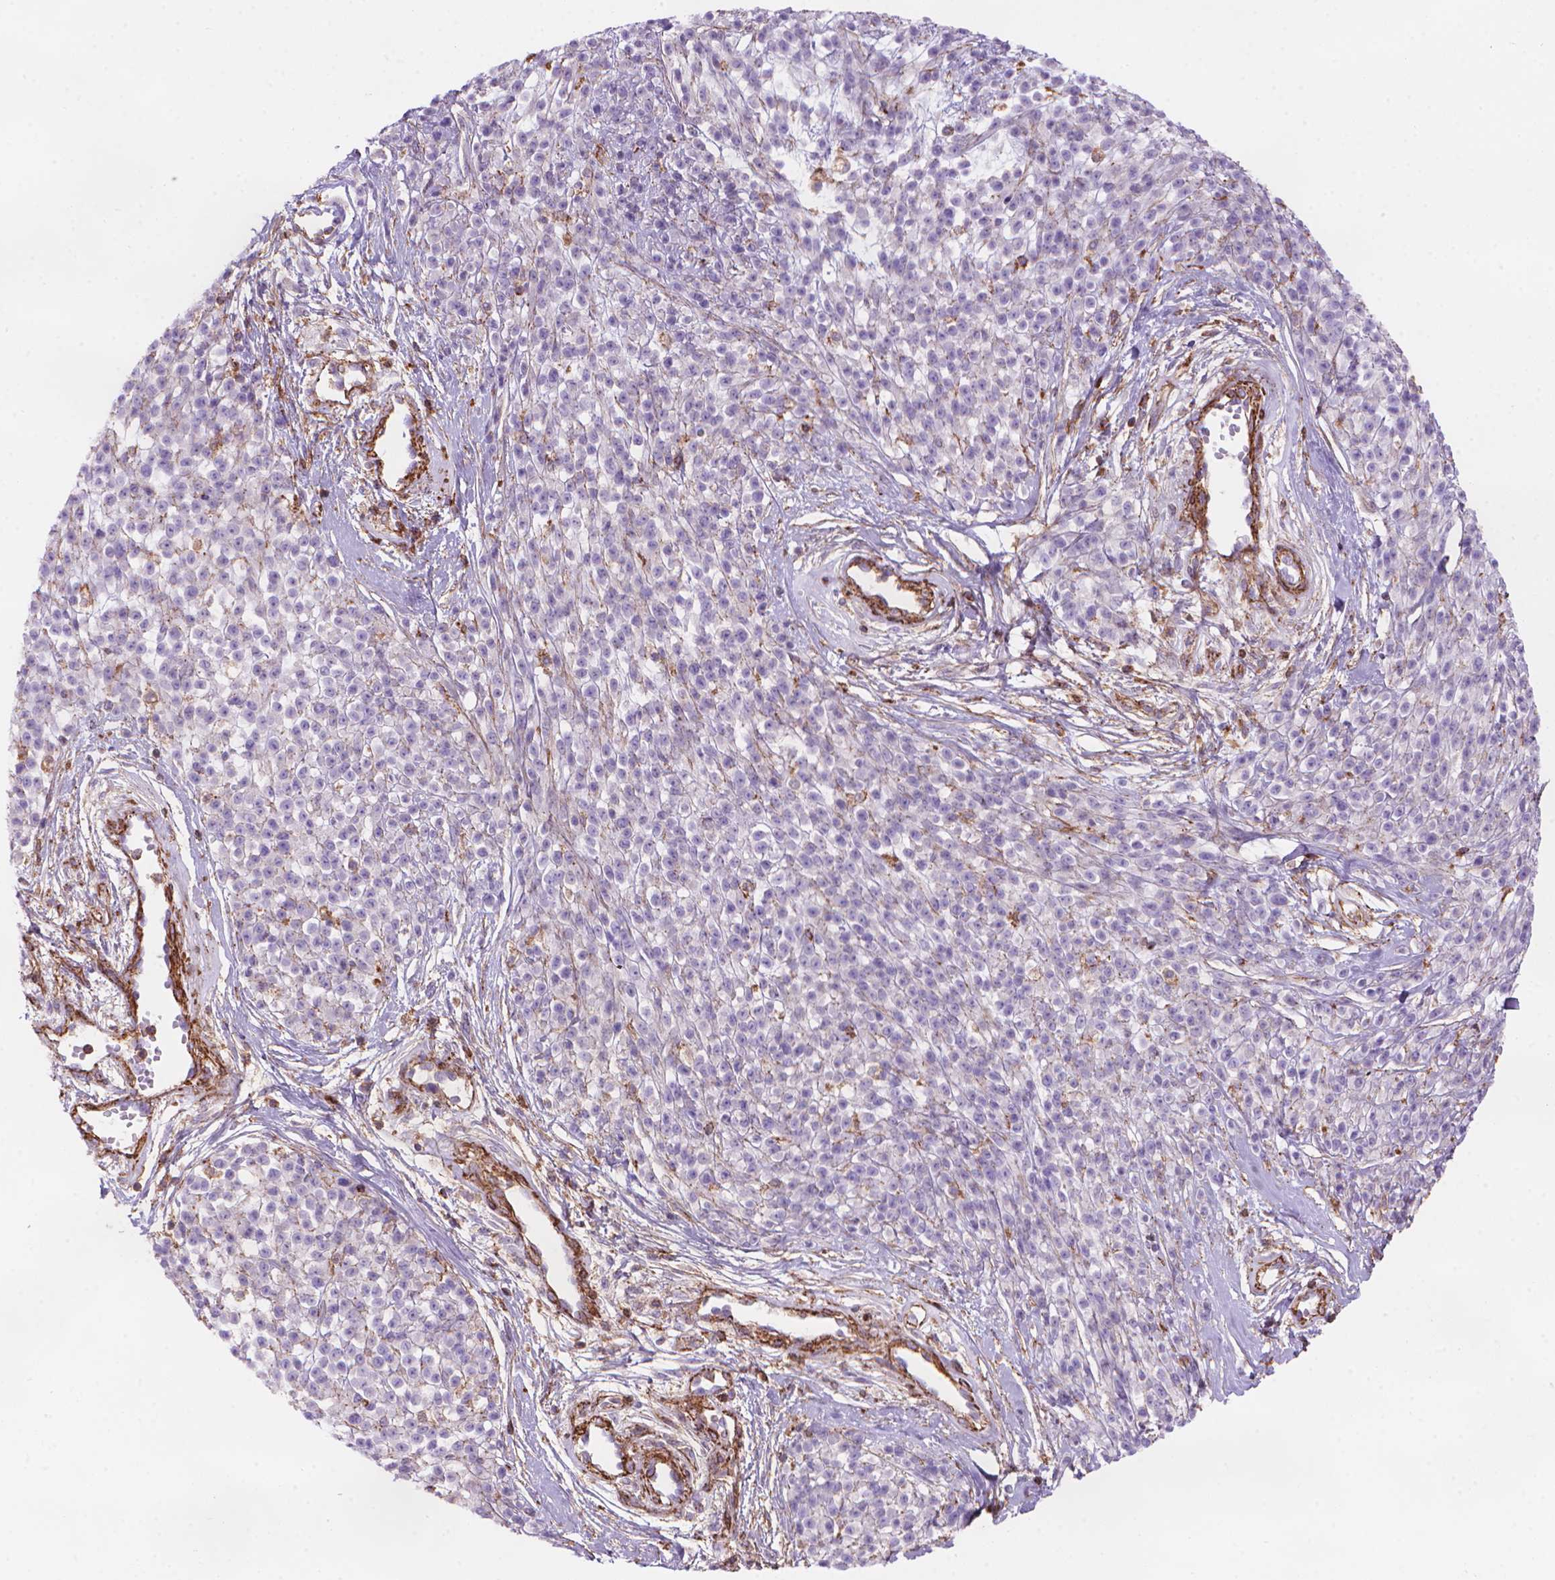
{"staining": {"intensity": "negative", "quantity": "none", "location": "none"}, "tissue": "melanoma", "cell_type": "Tumor cells", "image_type": "cancer", "snomed": [{"axis": "morphology", "description": "Malignant melanoma, NOS"}, {"axis": "topography", "description": "Skin"}, {"axis": "topography", "description": "Skin of trunk"}], "caption": "Tumor cells are negative for protein expression in human melanoma.", "gene": "PATJ", "patient": {"sex": "male", "age": 74}}